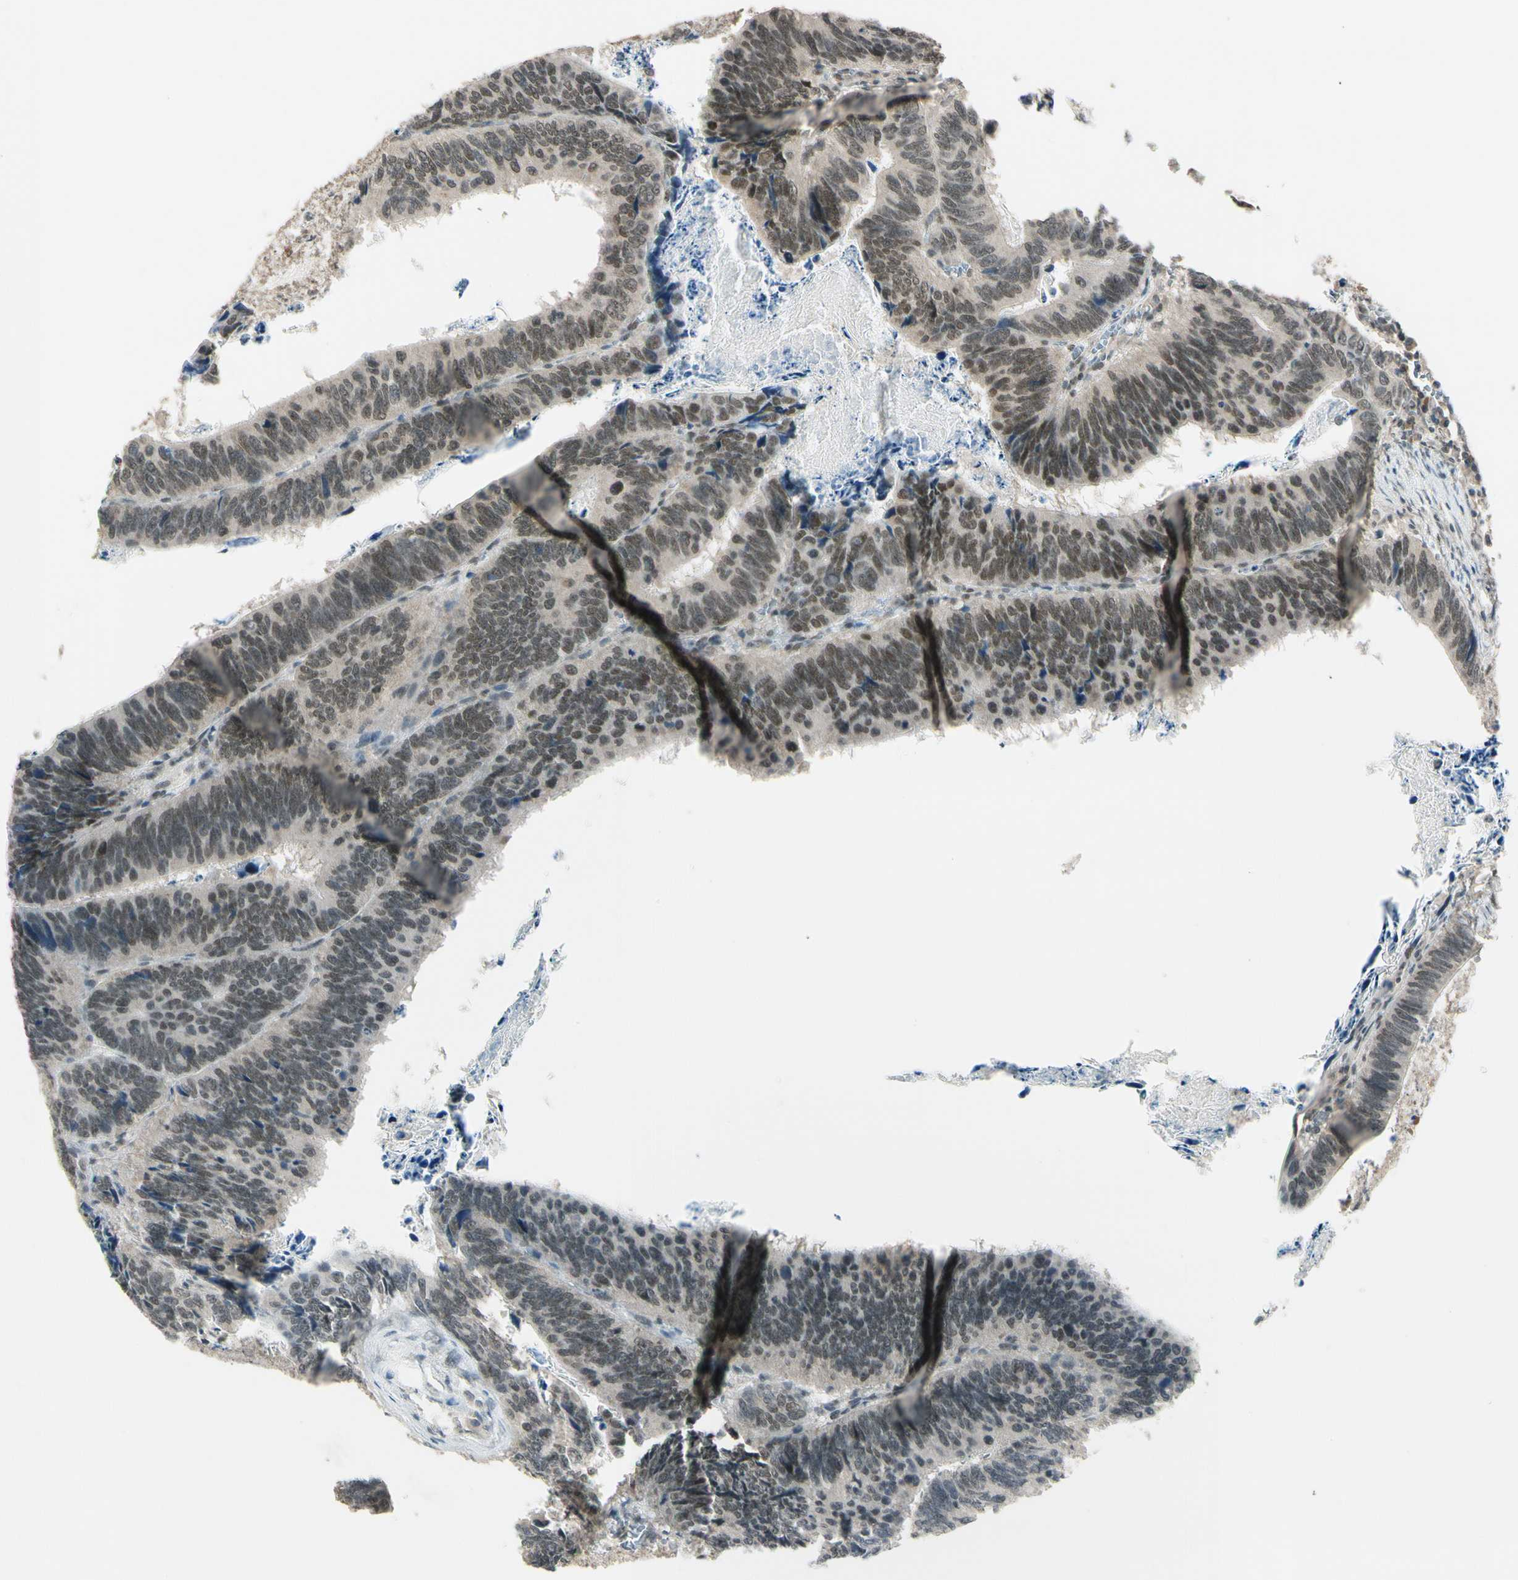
{"staining": {"intensity": "weak", "quantity": ">75%", "location": "cytoplasmic/membranous,nuclear"}, "tissue": "colorectal cancer", "cell_type": "Tumor cells", "image_type": "cancer", "snomed": [{"axis": "morphology", "description": "Adenocarcinoma, NOS"}, {"axis": "topography", "description": "Colon"}], "caption": "This is a photomicrograph of IHC staining of colorectal cancer (adenocarcinoma), which shows weak expression in the cytoplasmic/membranous and nuclear of tumor cells.", "gene": "ZSCAN12", "patient": {"sex": "male", "age": 72}}